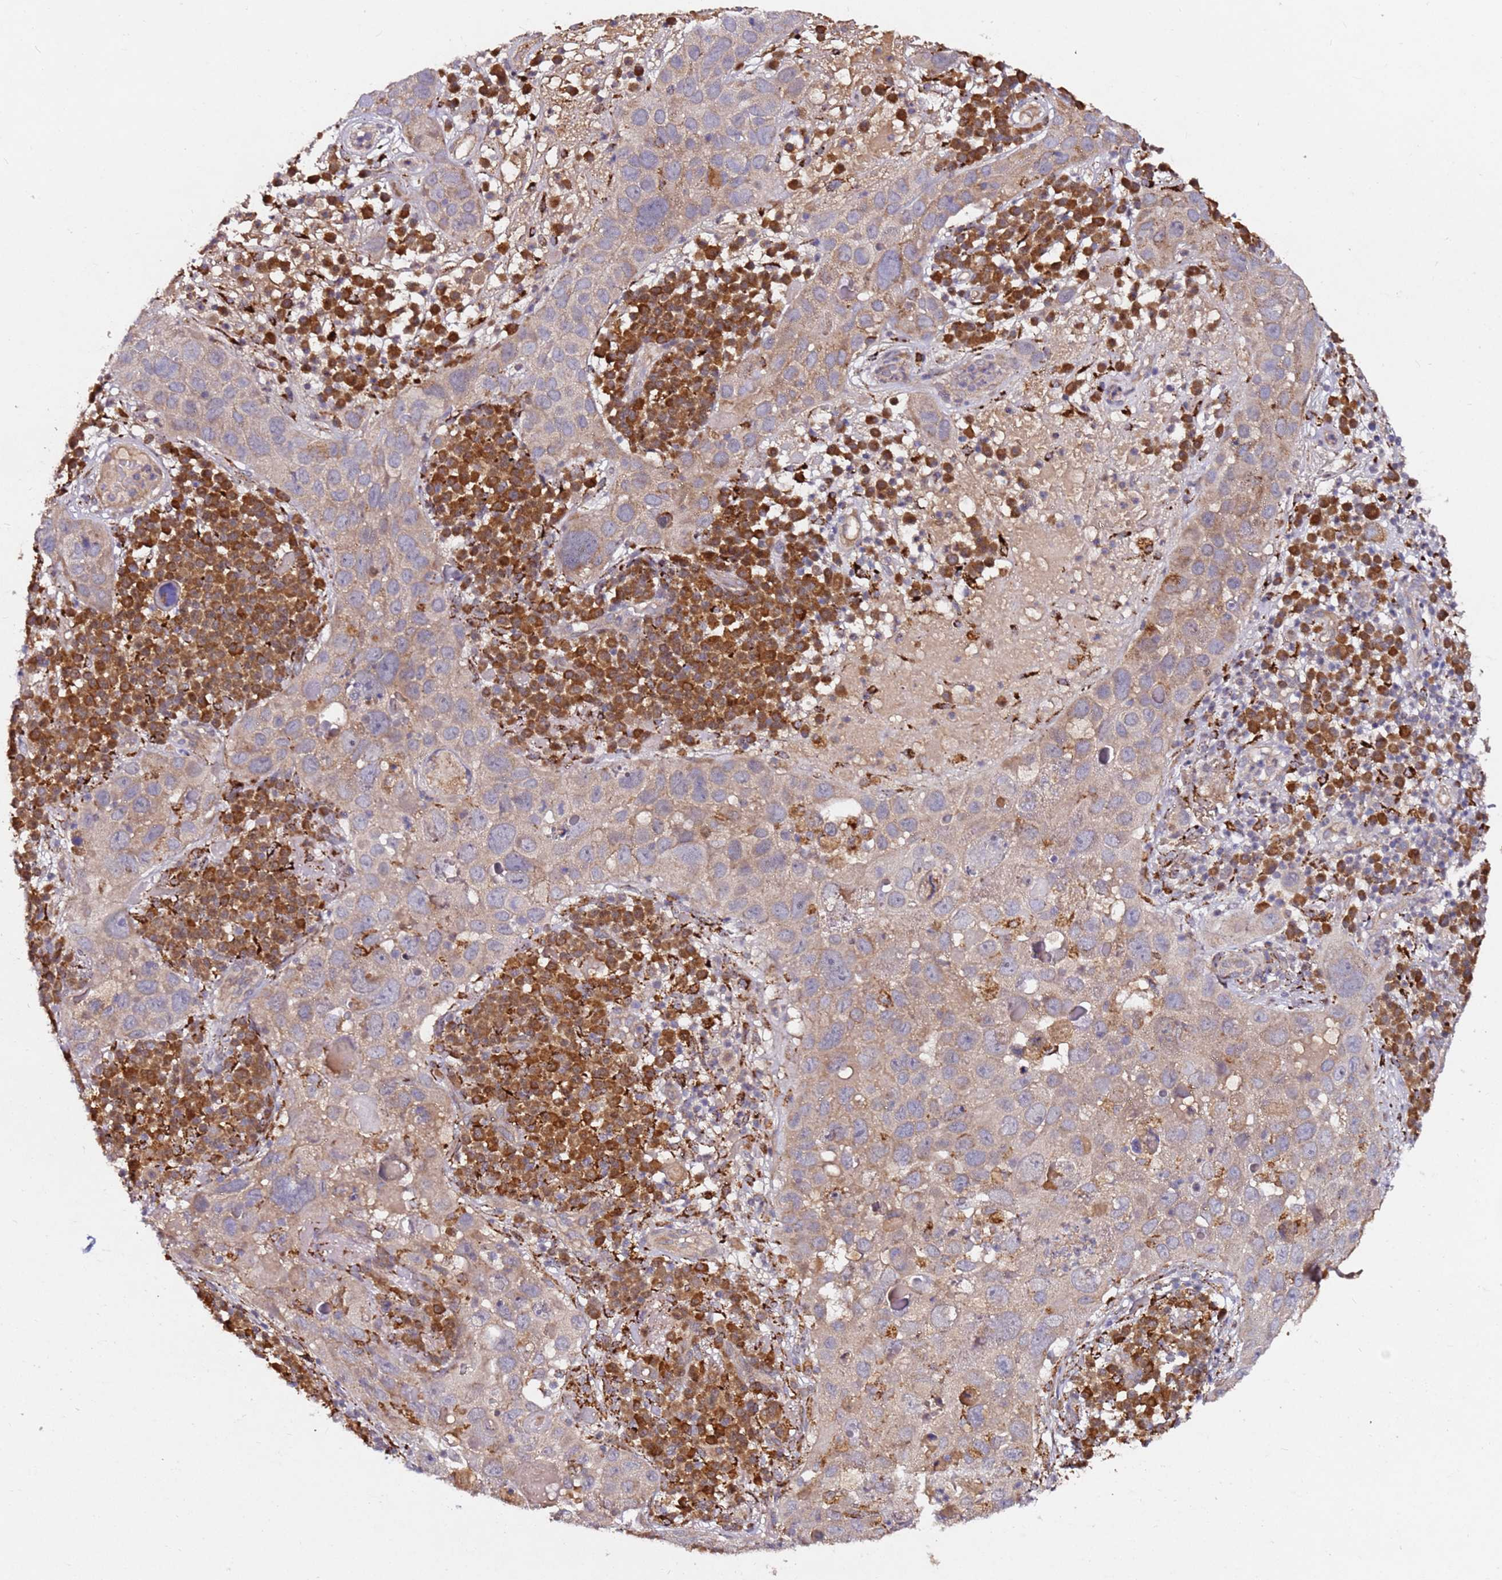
{"staining": {"intensity": "weak", "quantity": "25%-75%", "location": "cytoplasmic/membranous"}, "tissue": "skin cancer", "cell_type": "Tumor cells", "image_type": "cancer", "snomed": [{"axis": "morphology", "description": "Squamous cell carcinoma in situ, NOS"}, {"axis": "morphology", "description": "Squamous cell carcinoma, NOS"}, {"axis": "topography", "description": "Skin"}], "caption": "Human skin squamous cell carcinoma stained for a protein (brown) reveals weak cytoplasmic/membranous positive staining in approximately 25%-75% of tumor cells.", "gene": "ALG11", "patient": {"sex": "male", "age": 93}}